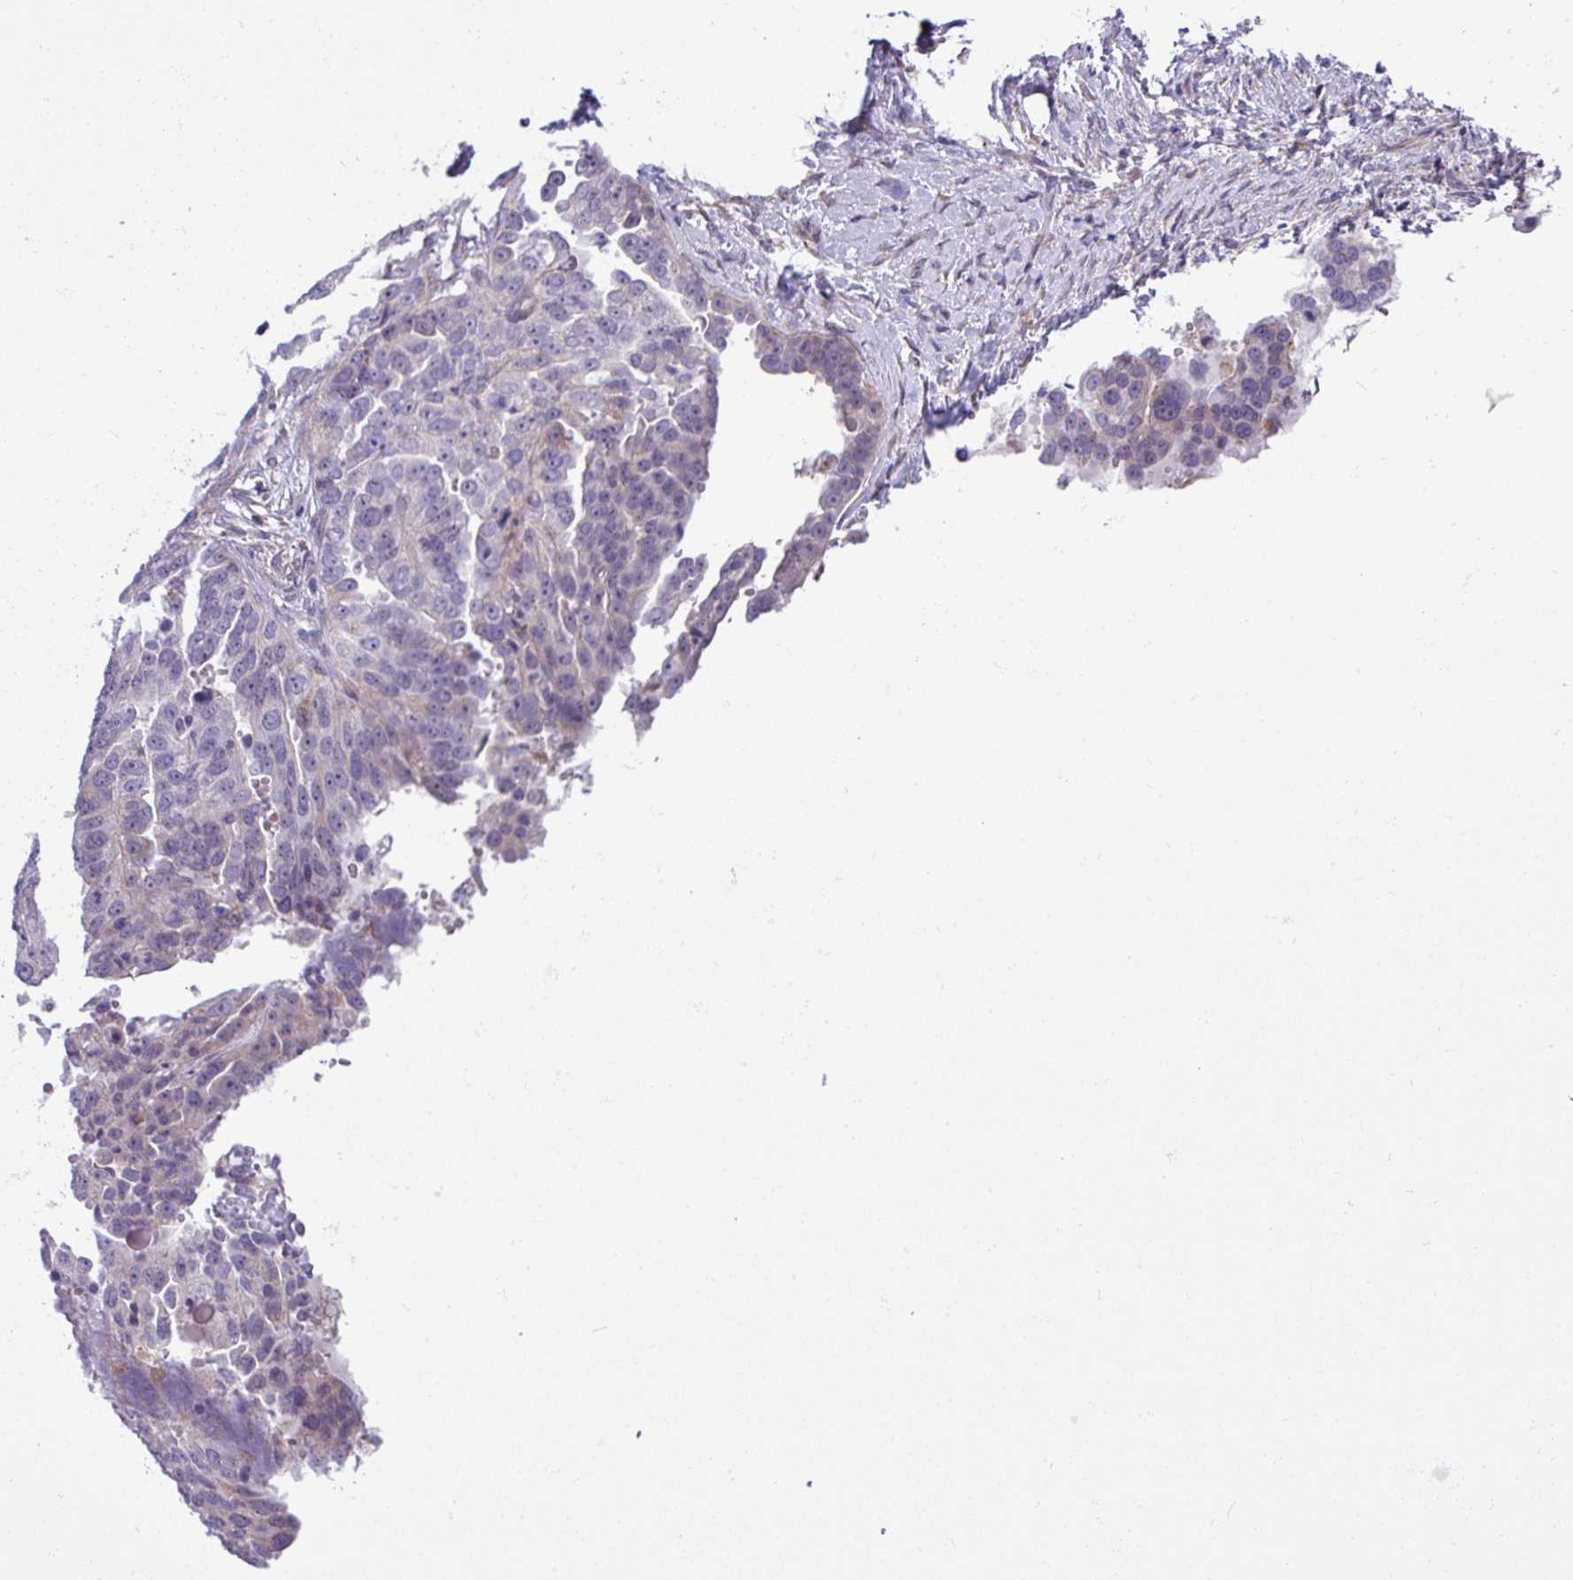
{"staining": {"intensity": "negative", "quantity": "none", "location": "none"}, "tissue": "ovarian cancer", "cell_type": "Tumor cells", "image_type": "cancer", "snomed": [{"axis": "morphology", "description": "Cystadenocarcinoma, serous, NOS"}, {"axis": "topography", "description": "Ovary"}], "caption": "A histopathology image of ovarian serous cystadenocarcinoma stained for a protein displays no brown staining in tumor cells.", "gene": "IRGC", "patient": {"sex": "female", "age": 44}}